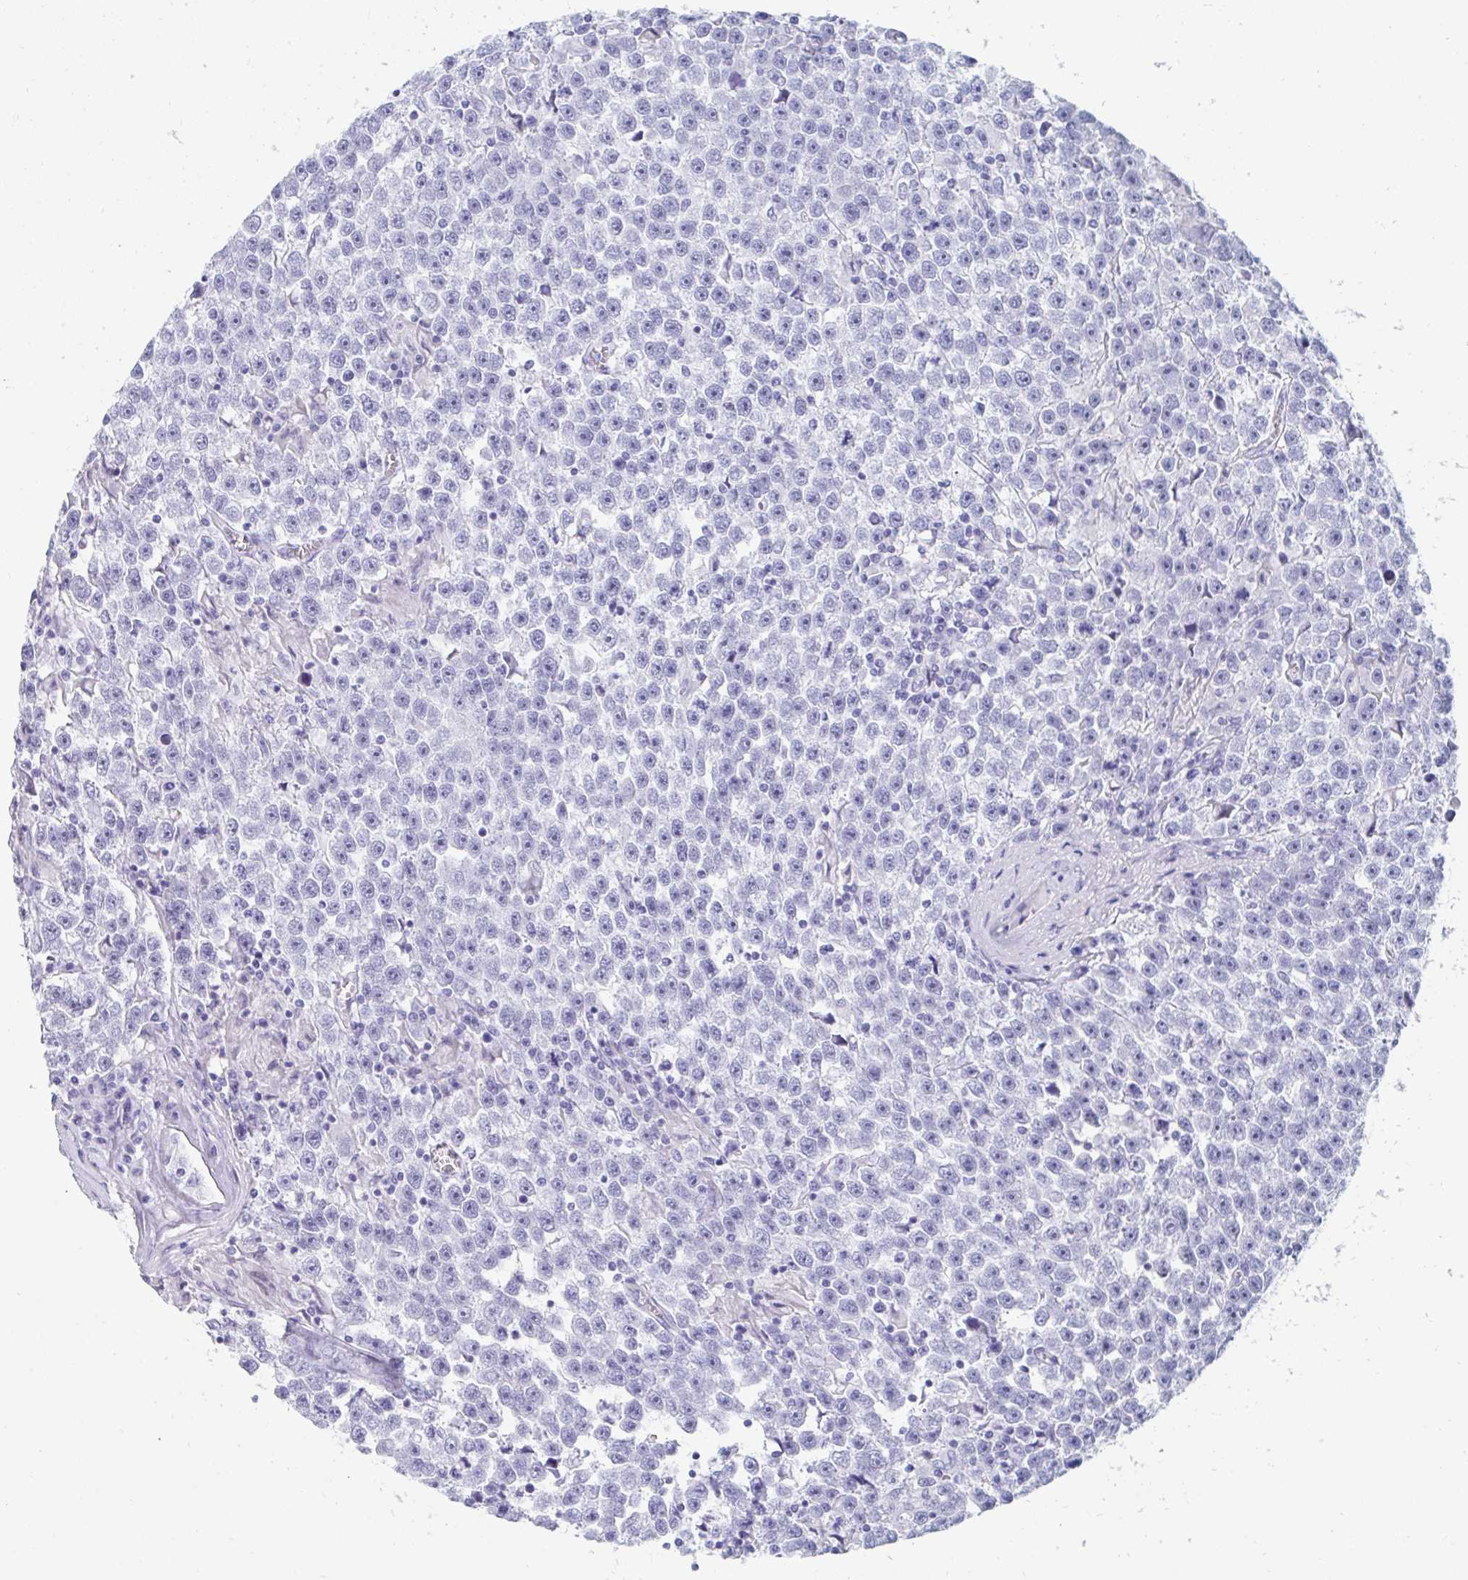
{"staining": {"intensity": "negative", "quantity": "none", "location": "none"}, "tissue": "testis cancer", "cell_type": "Tumor cells", "image_type": "cancer", "snomed": [{"axis": "morphology", "description": "Seminoma, NOS"}, {"axis": "topography", "description": "Testis"}], "caption": "Human seminoma (testis) stained for a protein using immunohistochemistry demonstrates no staining in tumor cells.", "gene": "GKN2", "patient": {"sex": "male", "age": 31}}